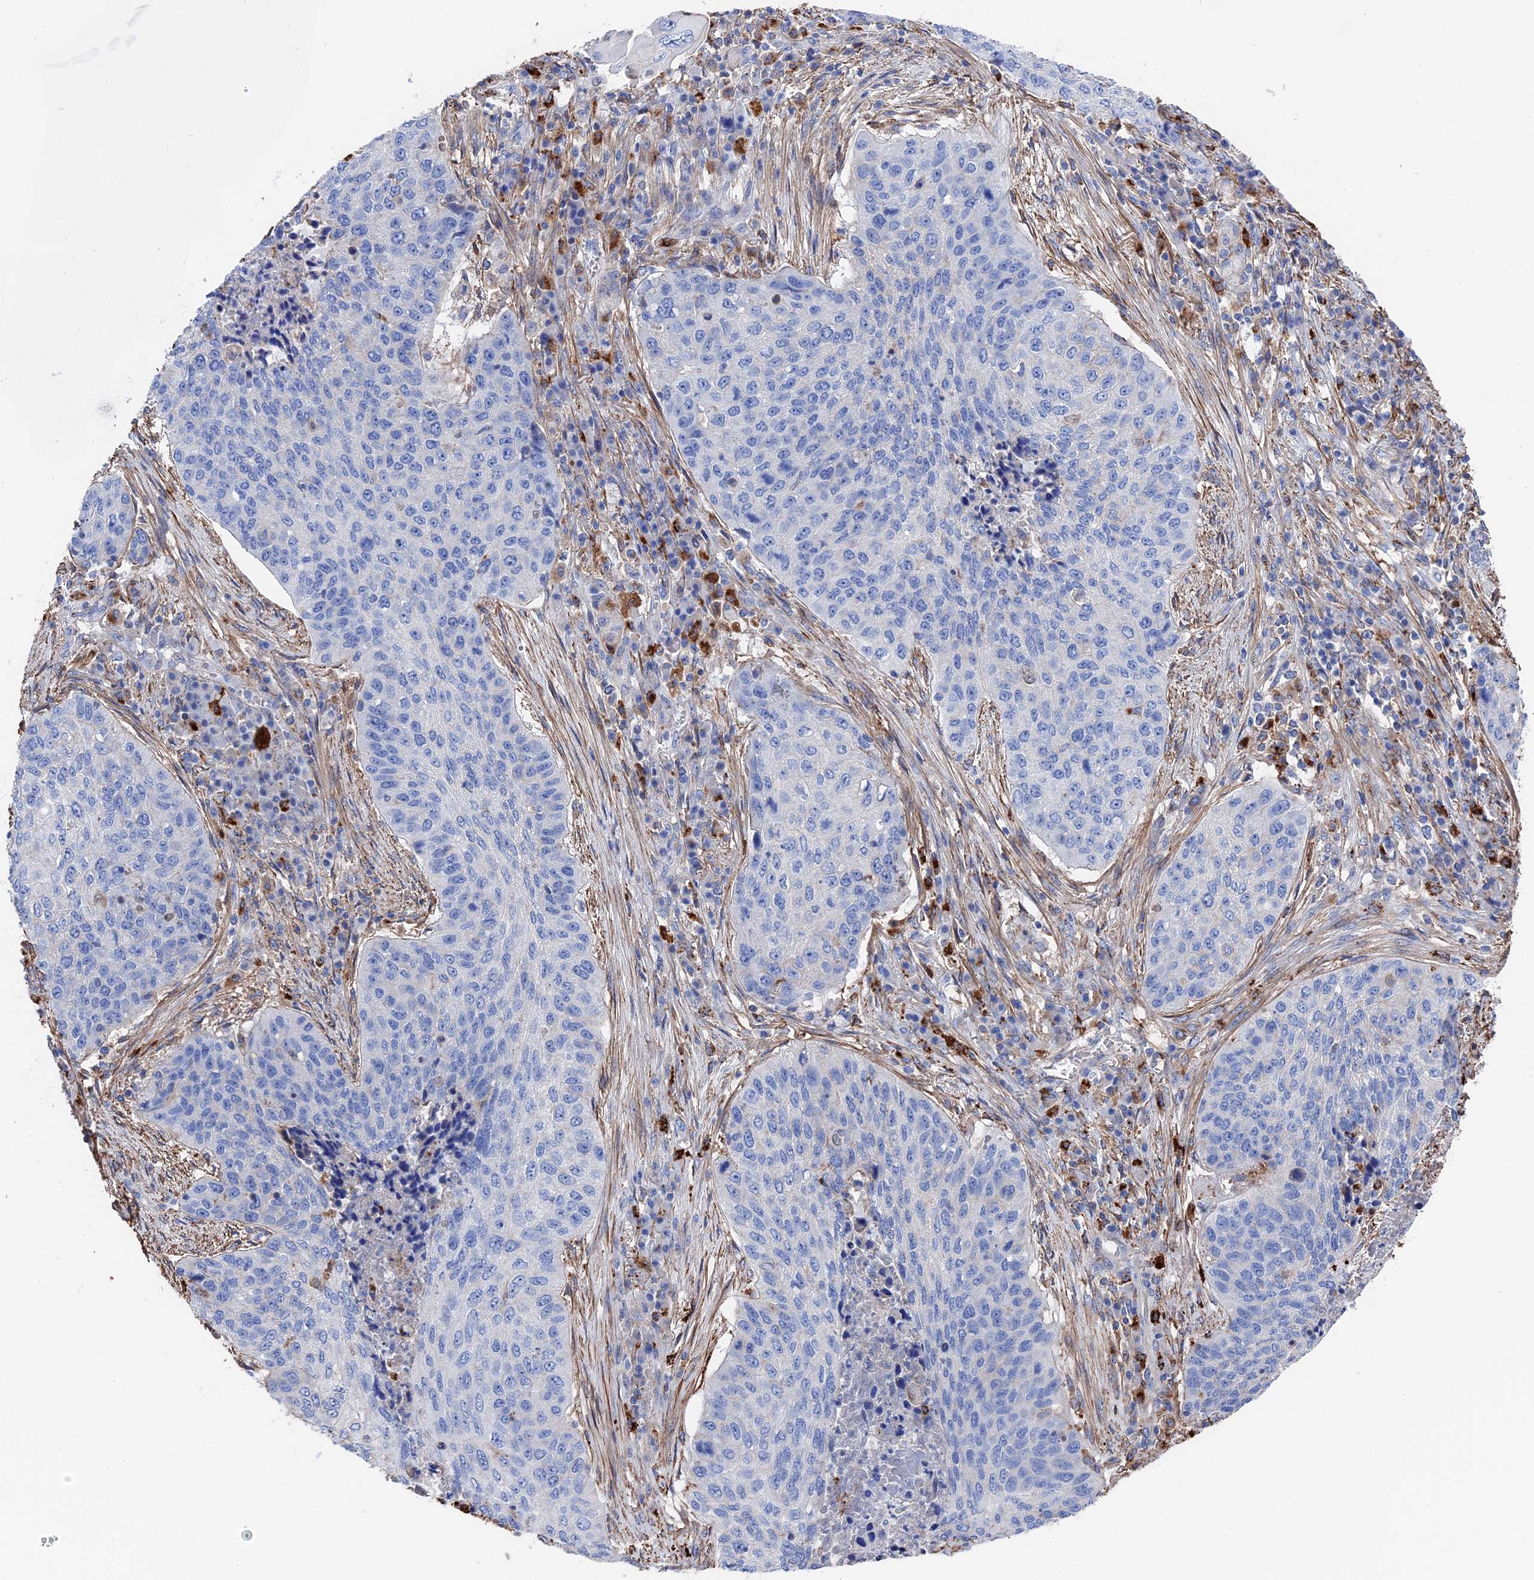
{"staining": {"intensity": "negative", "quantity": "none", "location": "none"}, "tissue": "lung cancer", "cell_type": "Tumor cells", "image_type": "cancer", "snomed": [{"axis": "morphology", "description": "Squamous cell carcinoma, NOS"}, {"axis": "topography", "description": "Lung"}], "caption": "DAB immunohistochemical staining of lung cancer (squamous cell carcinoma) demonstrates no significant positivity in tumor cells. Brightfield microscopy of immunohistochemistry stained with DAB (3,3'-diaminobenzidine) (brown) and hematoxylin (blue), captured at high magnification.", "gene": "STRA6", "patient": {"sex": "female", "age": 63}}